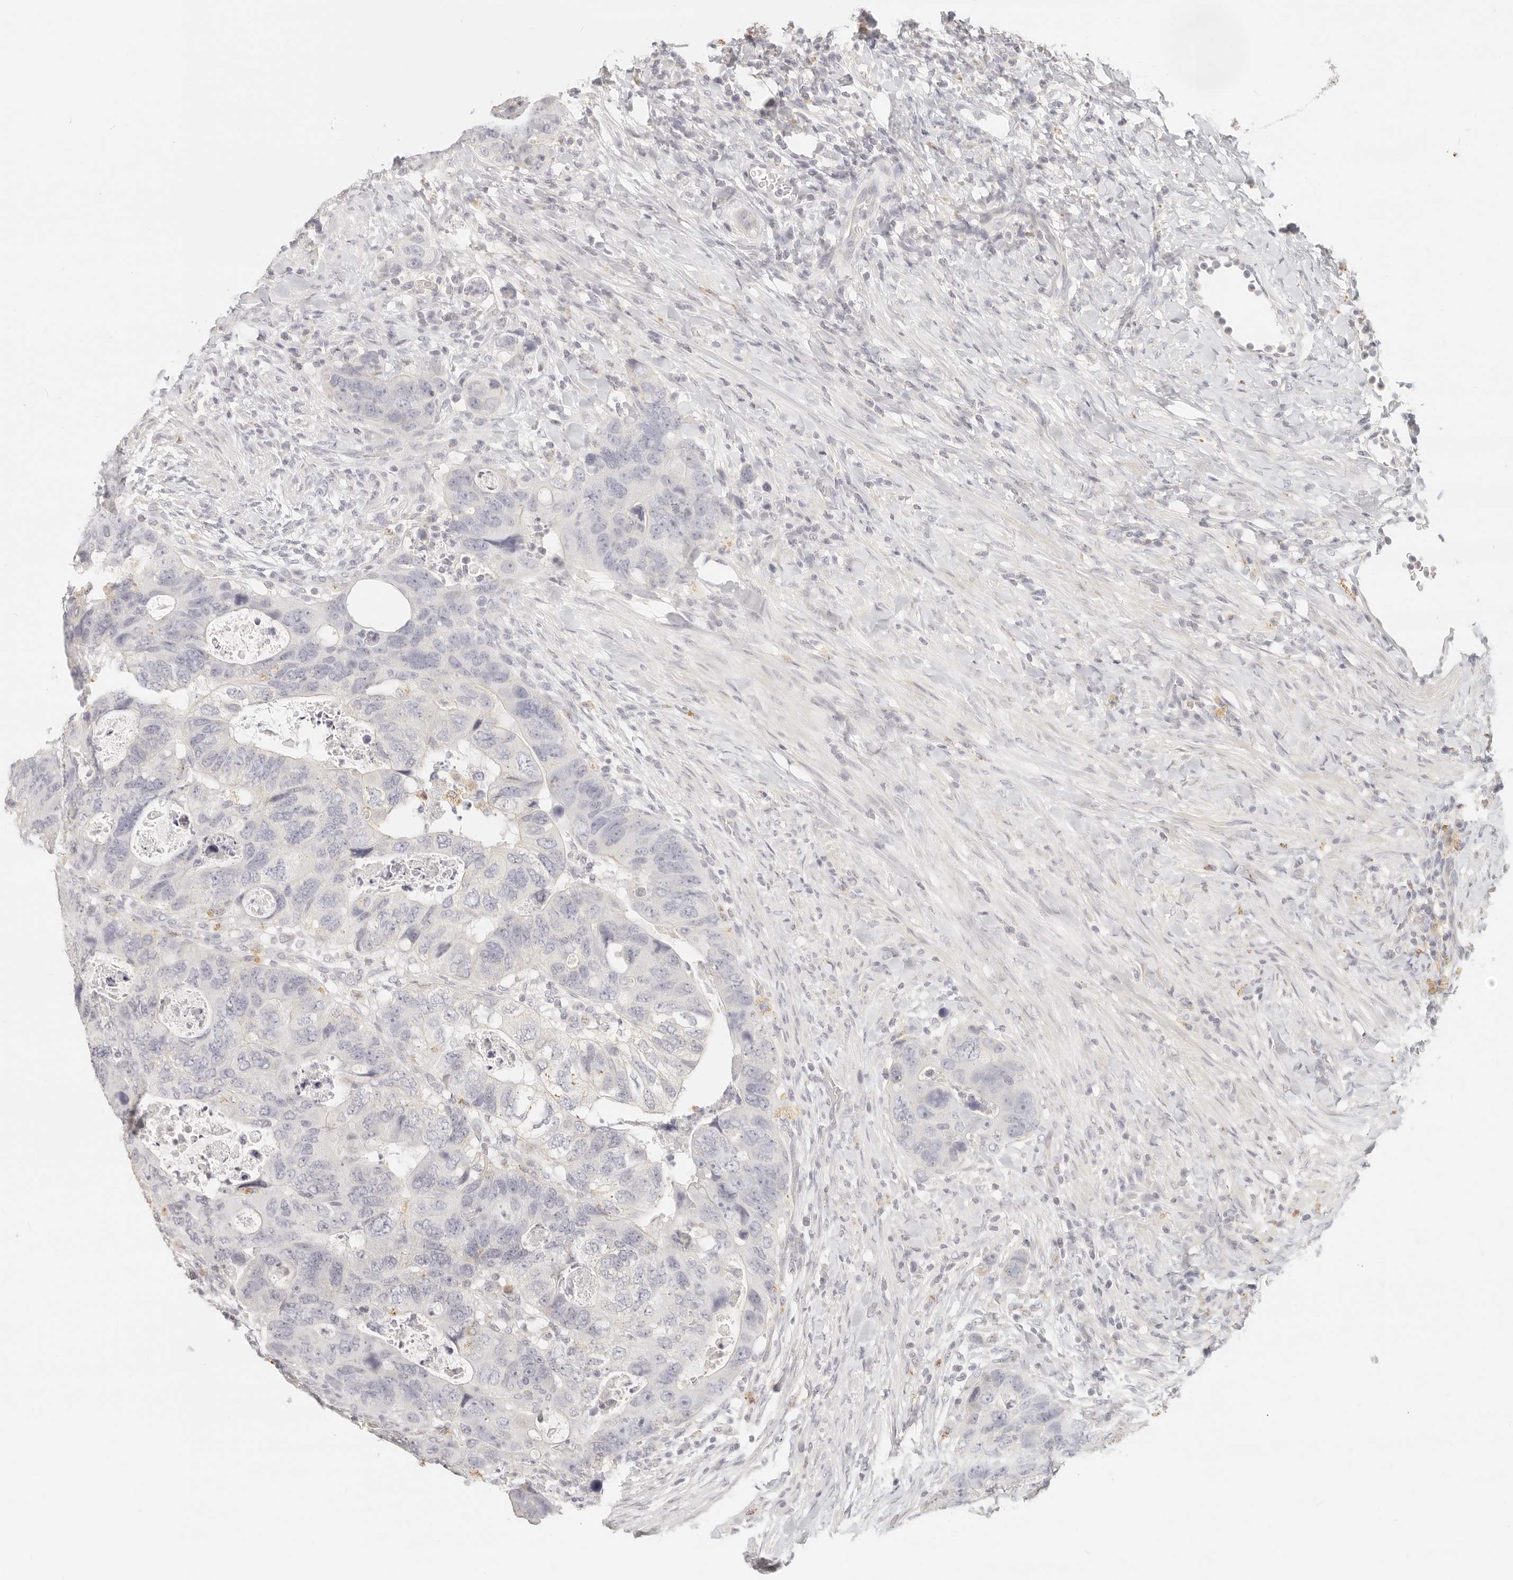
{"staining": {"intensity": "negative", "quantity": "none", "location": "none"}, "tissue": "colorectal cancer", "cell_type": "Tumor cells", "image_type": "cancer", "snomed": [{"axis": "morphology", "description": "Adenocarcinoma, NOS"}, {"axis": "topography", "description": "Rectum"}], "caption": "This is an immunohistochemistry micrograph of colorectal cancer. There is no positivity in tumor cells.", "gene": "CNMD", "patient": {"sex": "male", "age": 59}}